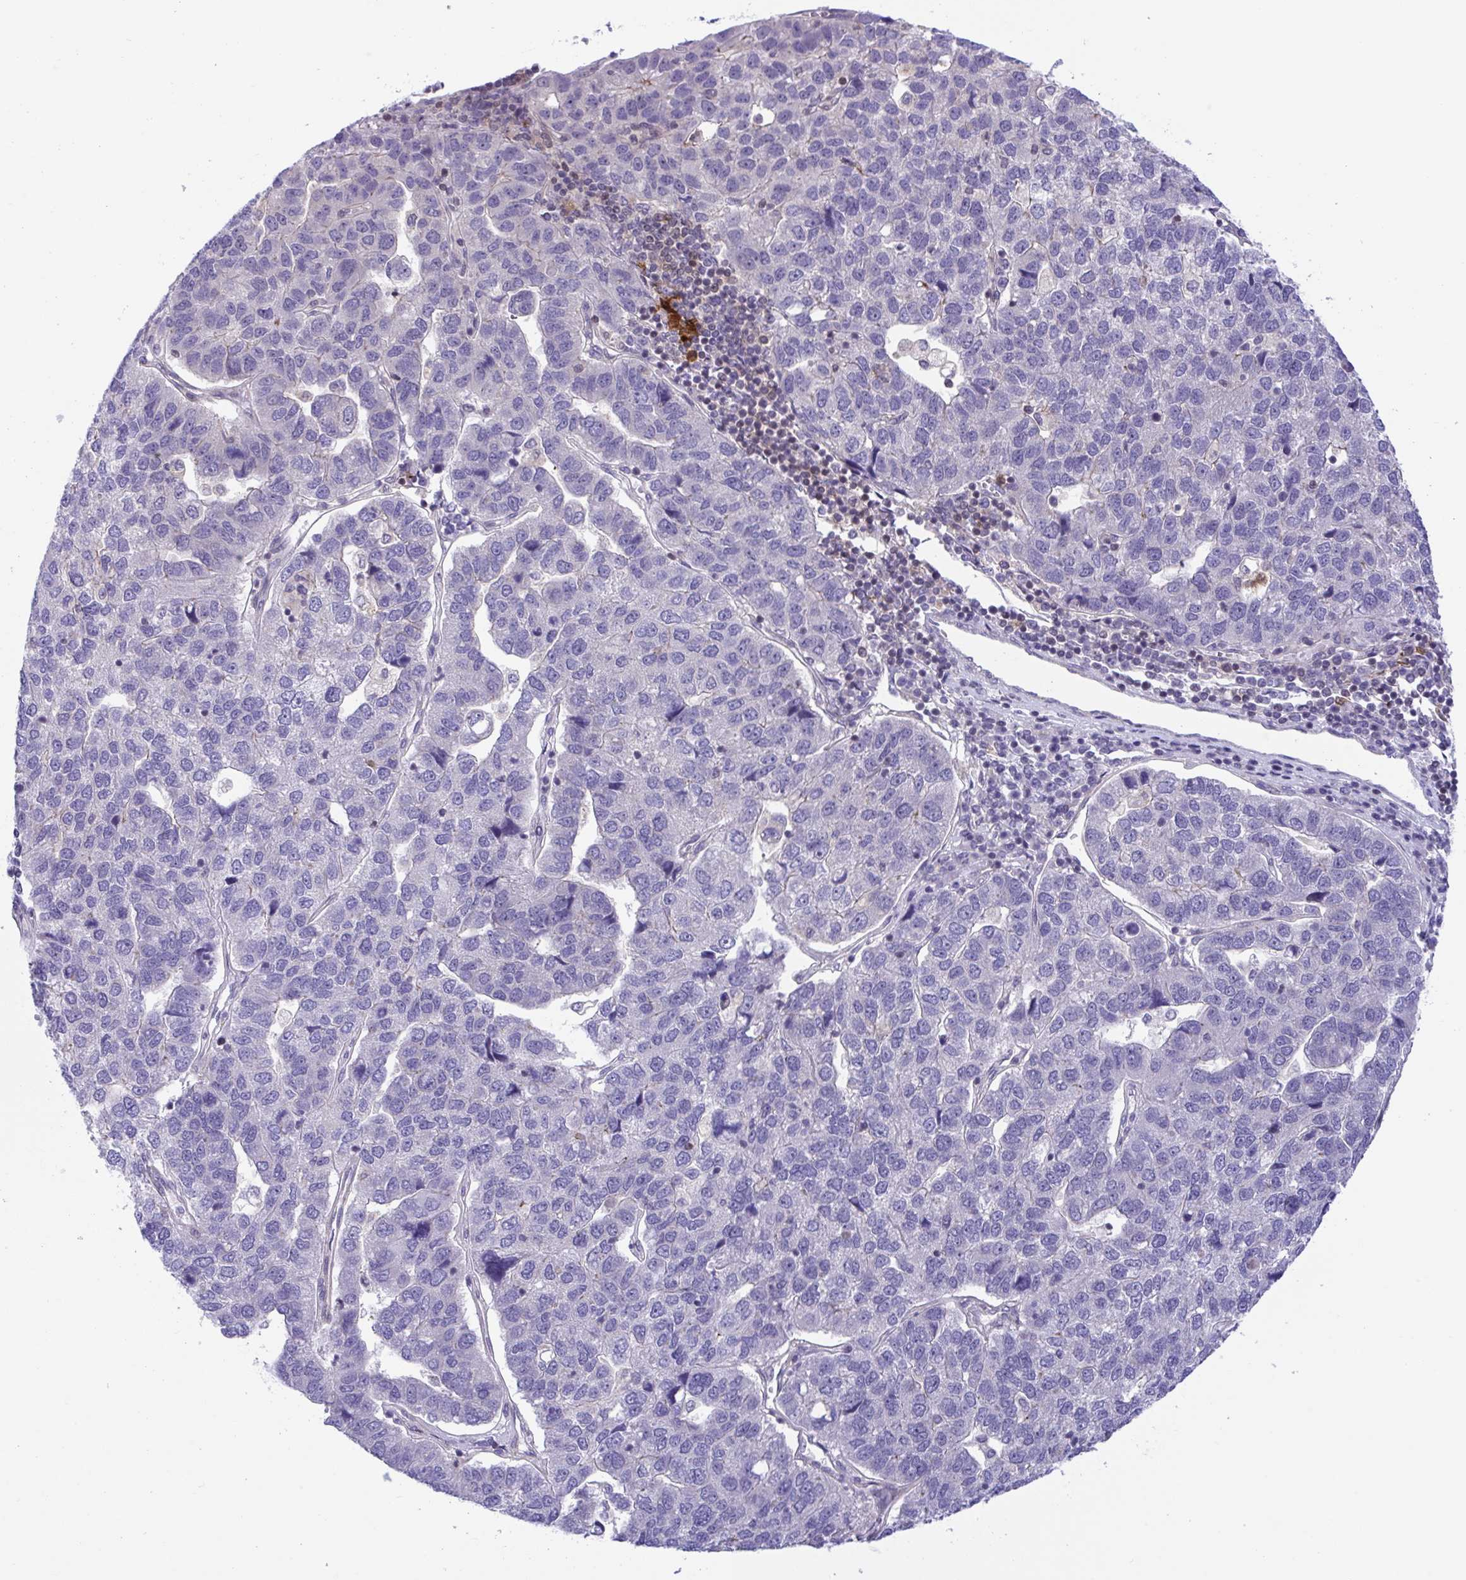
{"staining": {"intensity": "negative", "quantity": "none", "location": "none"}, "tissue": "pancreatic cancer", "cell_type": "Tumor cells", "image_type": "cancer", "snomed": [{"axis": "morphology", "description": "Adenocarcinoma, NOS"}, {"axis": "topography", "description": "Pancreas"}], "caption": "A high-resolution image shows immunohistochemistry staining of pancreatic adenocarcinoma, which demonstrates no significant staining in tumor cells.", "gene": "SNX11", "patient": {"sex": "female", "age": 61}}